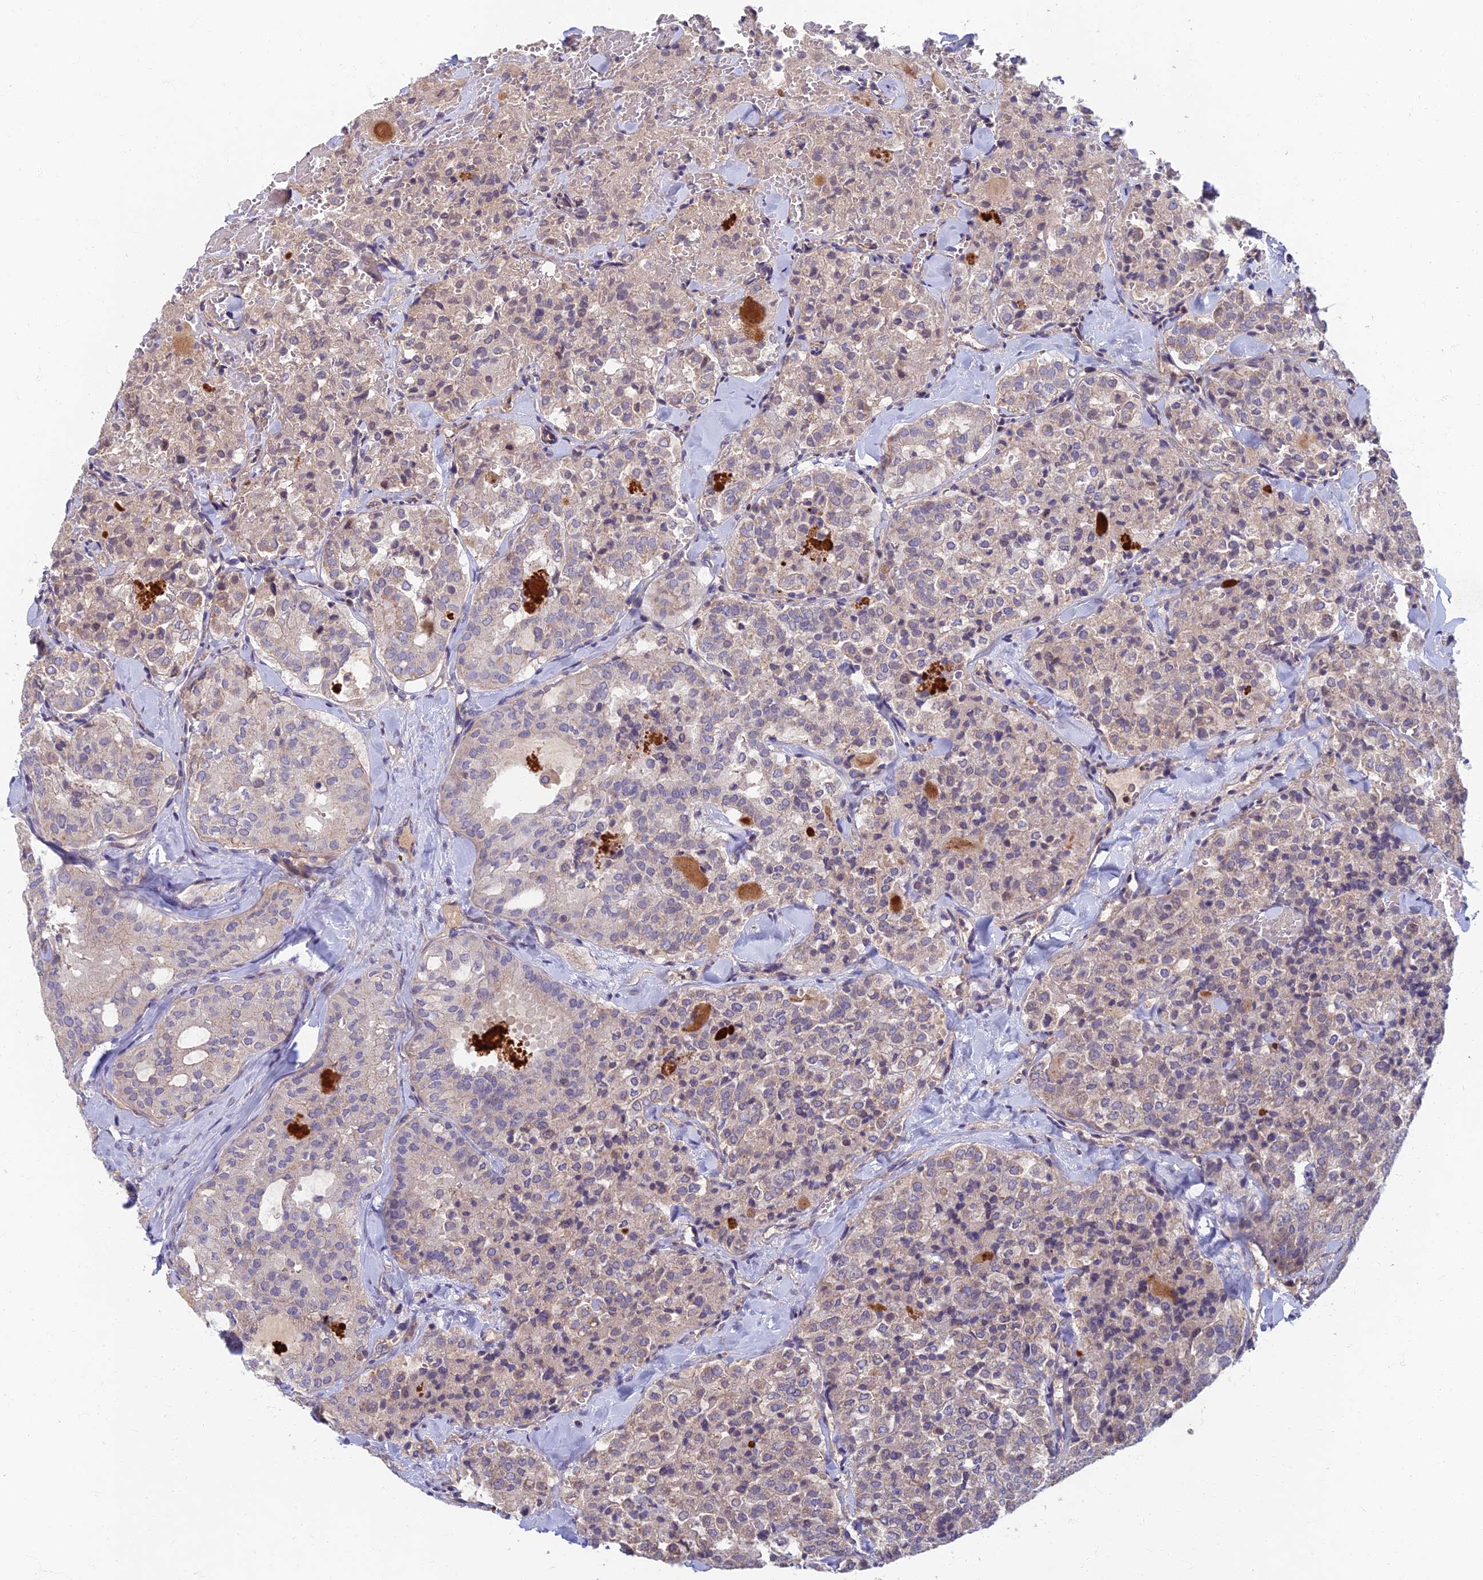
{"staining": {"intensity": "weak", "quantity": "<25%", "location": "cytoplasmic/membranous"}, "tissue": "thyroid cancer", "cell_type": "Tumor cells", "image_type": "cancer", "snomed": [{"axis": "morphology", "description": "Follicular adenoma carcinoma, NOS"}, {"axis": "topography", "description": "Thyroid gland"}], "caption": "This is an immunohistochemistry histopathology image of thyroid follicular adenoma carcinoma. There is no expression in tumor cells.", "gene": "SOGA1", "patient": {"sex": "male", "age": 75}}